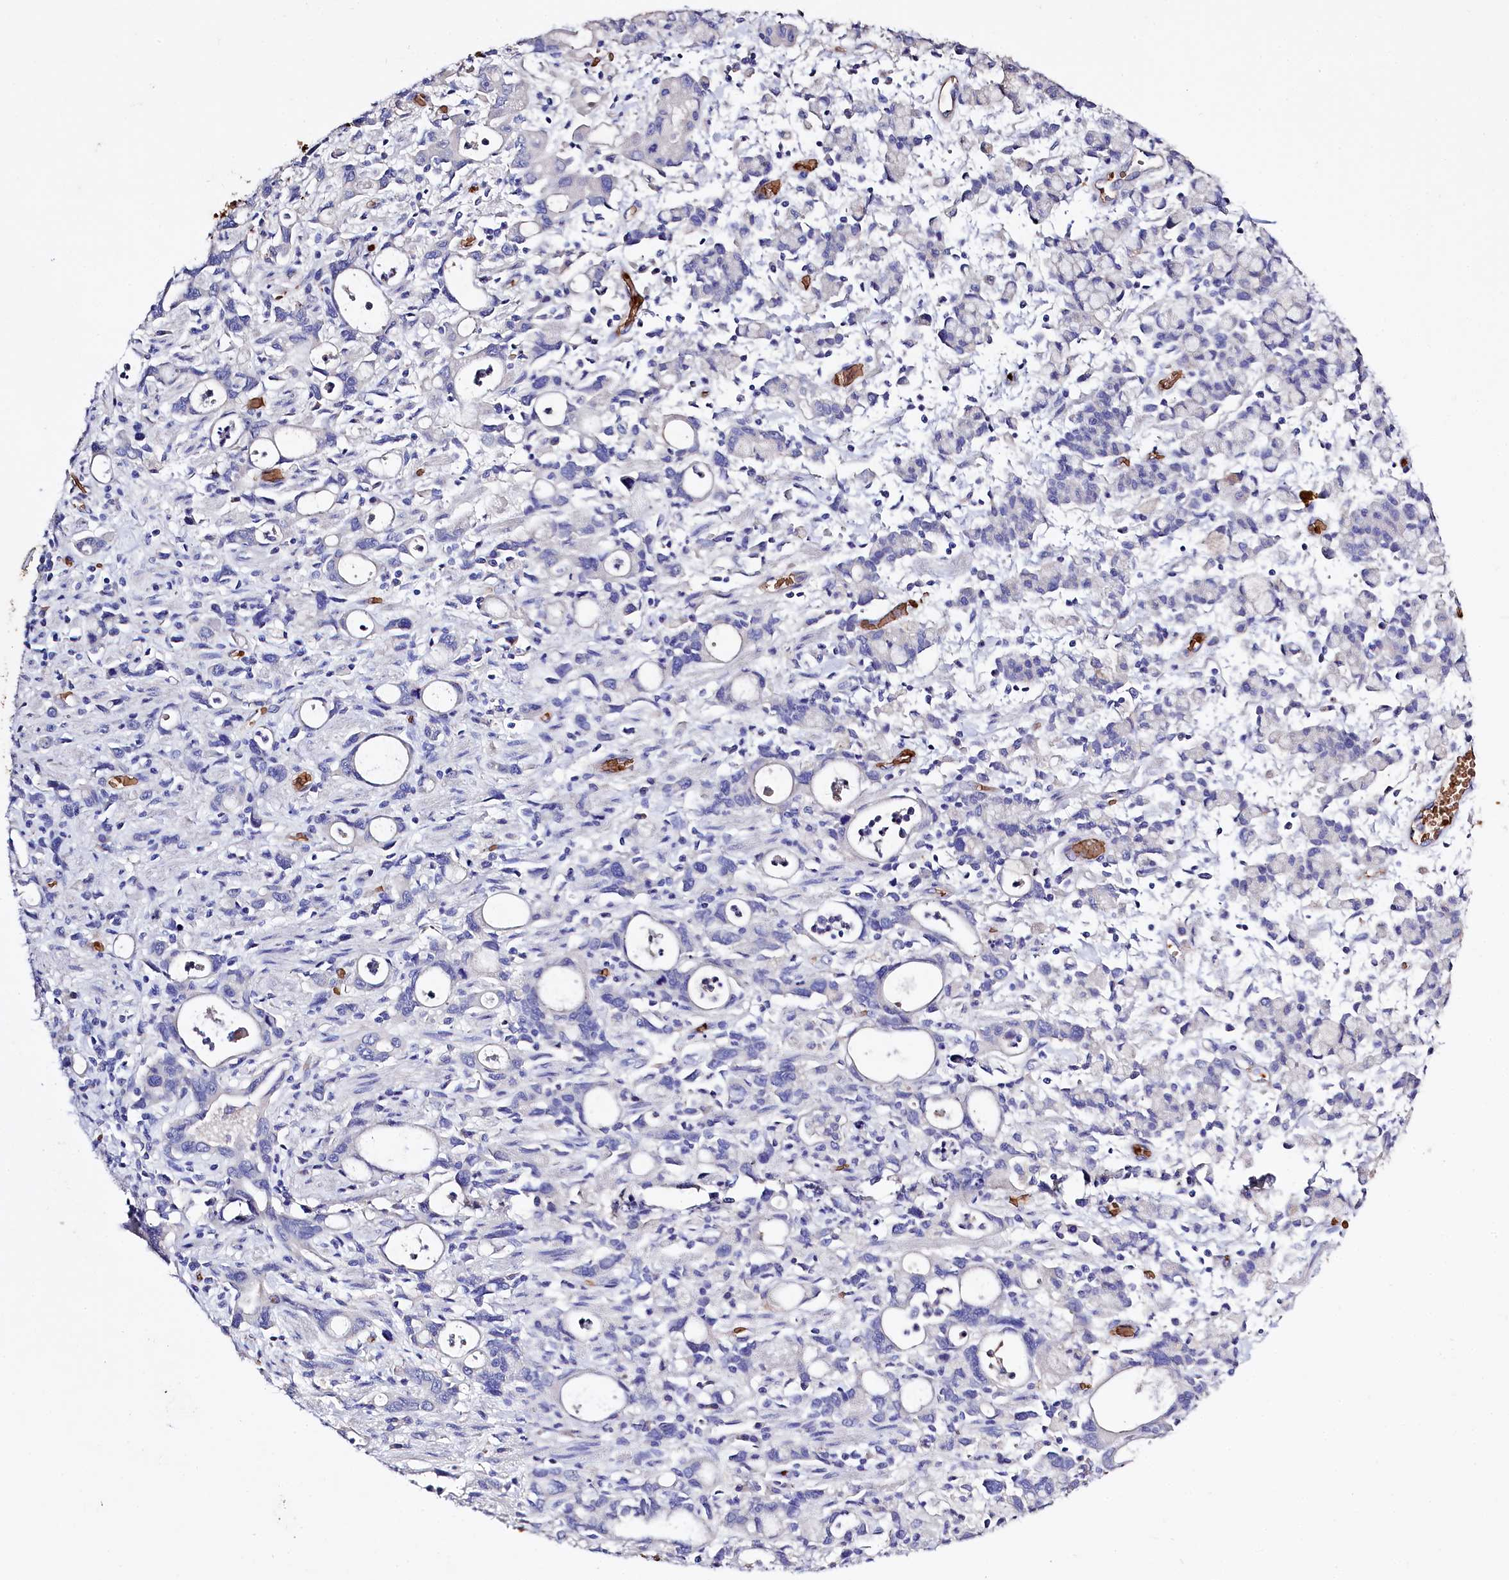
{"staining": {"intensity": "negative", "quantity": "none", "location": "none"}, "tissue": "stomach cancer", "cell_type": "Tumor cells", "image_type": "cancer", "snomed": [{"axis": "morphology", "description": "Adenocarcinoma, NOS"}, {"axis": "topography", "description": "Stomach, lower"}], "caption": "Tumor cells are negative for protein expression in human stomach cancer.", "gene": "RPUSD3", "patient": {"sex": "female", "age": 43}}